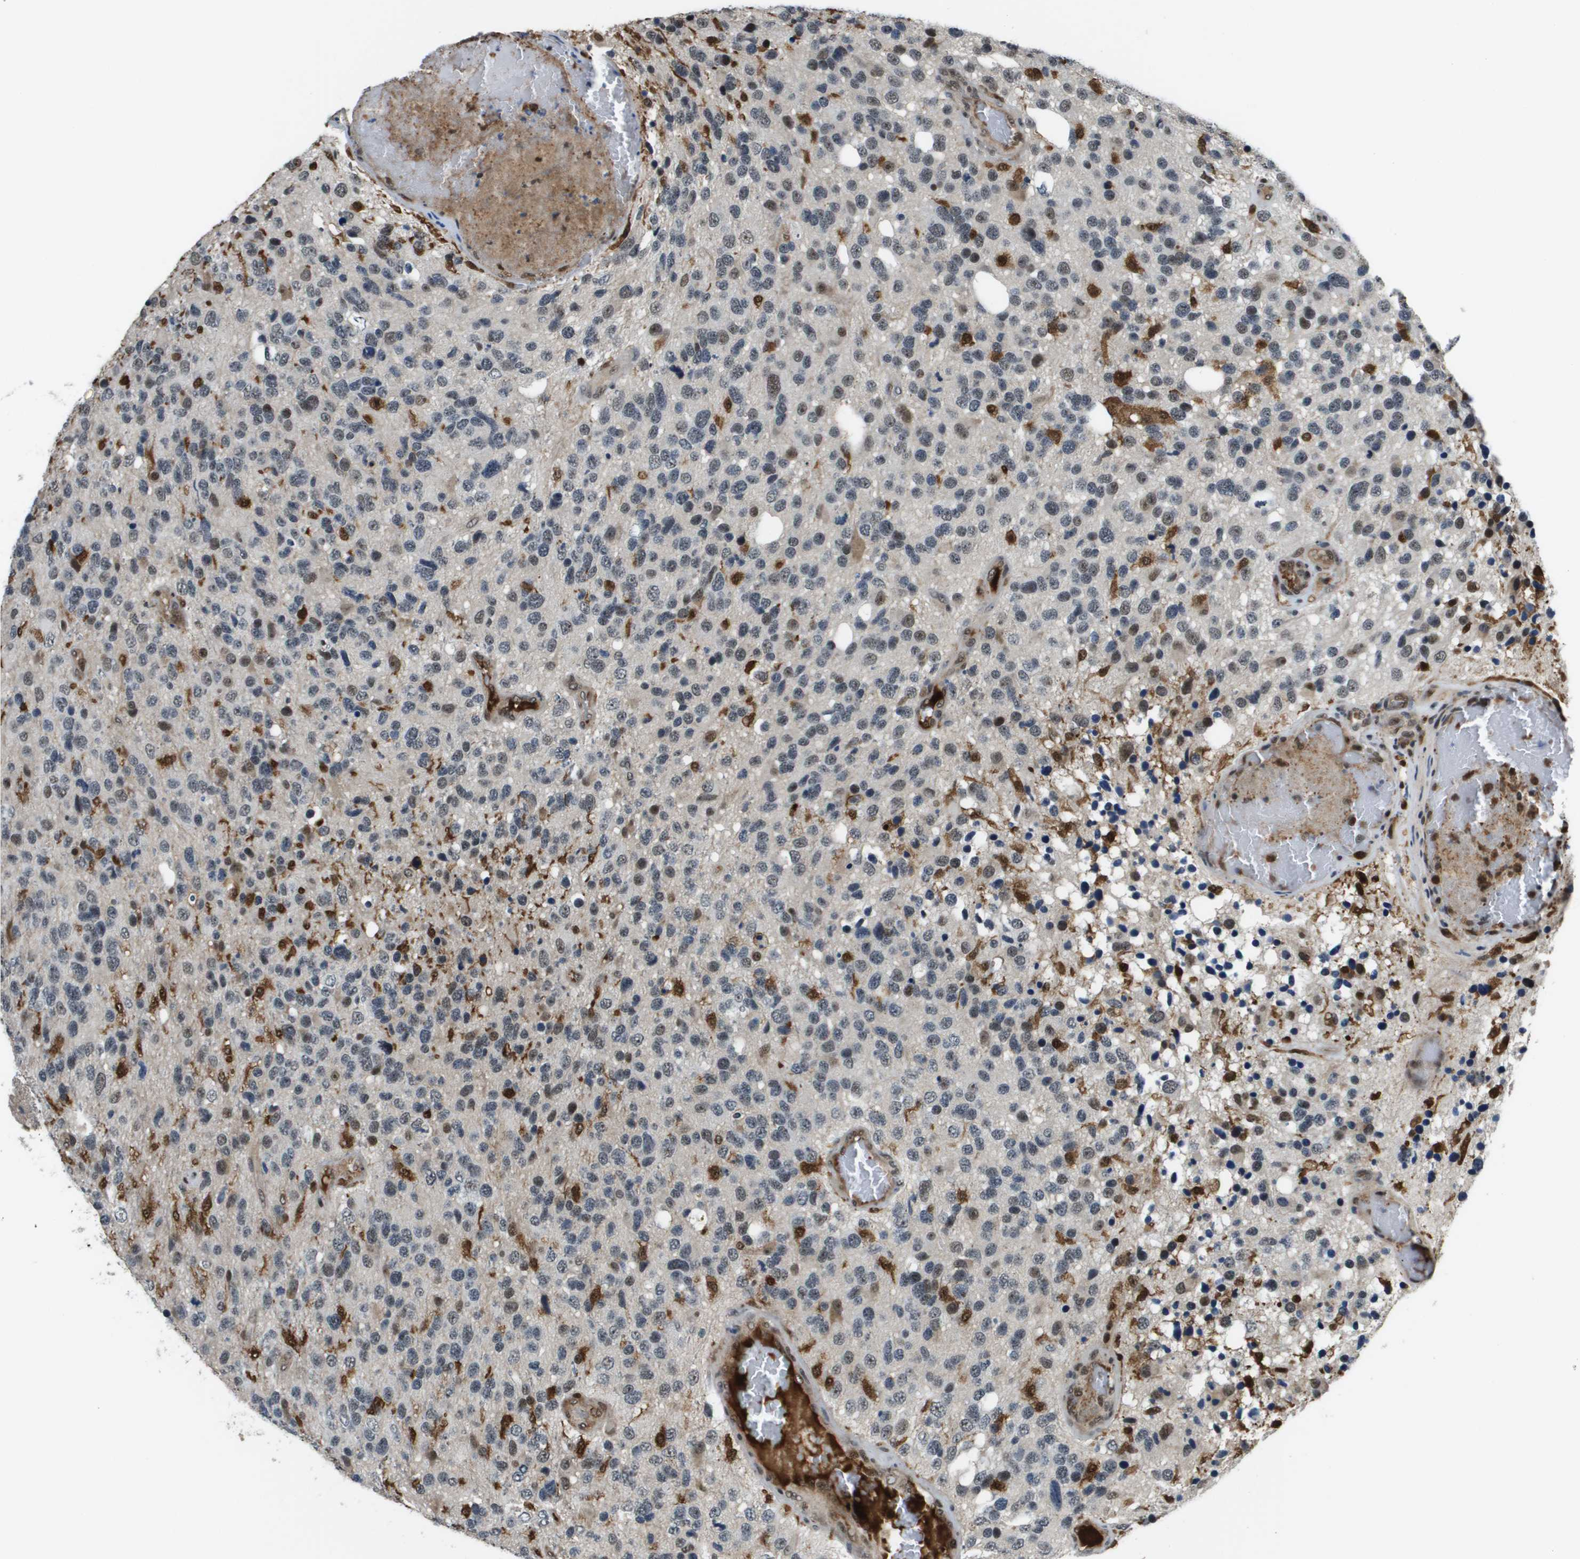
{"staining": {"intensity": "weak", "quantity": "25%-75%", "location": "nuclear"}, "tissue": "glioma", "cell_type": "Tumor cells", "image_type": "cancer", "snomed": [{"axis": "morphology", "description": "Glioma, malignant, High grade"}, {"axis": "topography", "description": "Brain"}], "caption": "Immunohistochemistry of human glioma displays low levels of weak nuclear positivity in approximately 25%-75% of tumor cells.", "gene": "EP400", "patient": {"sex": "female", "age": 58}}